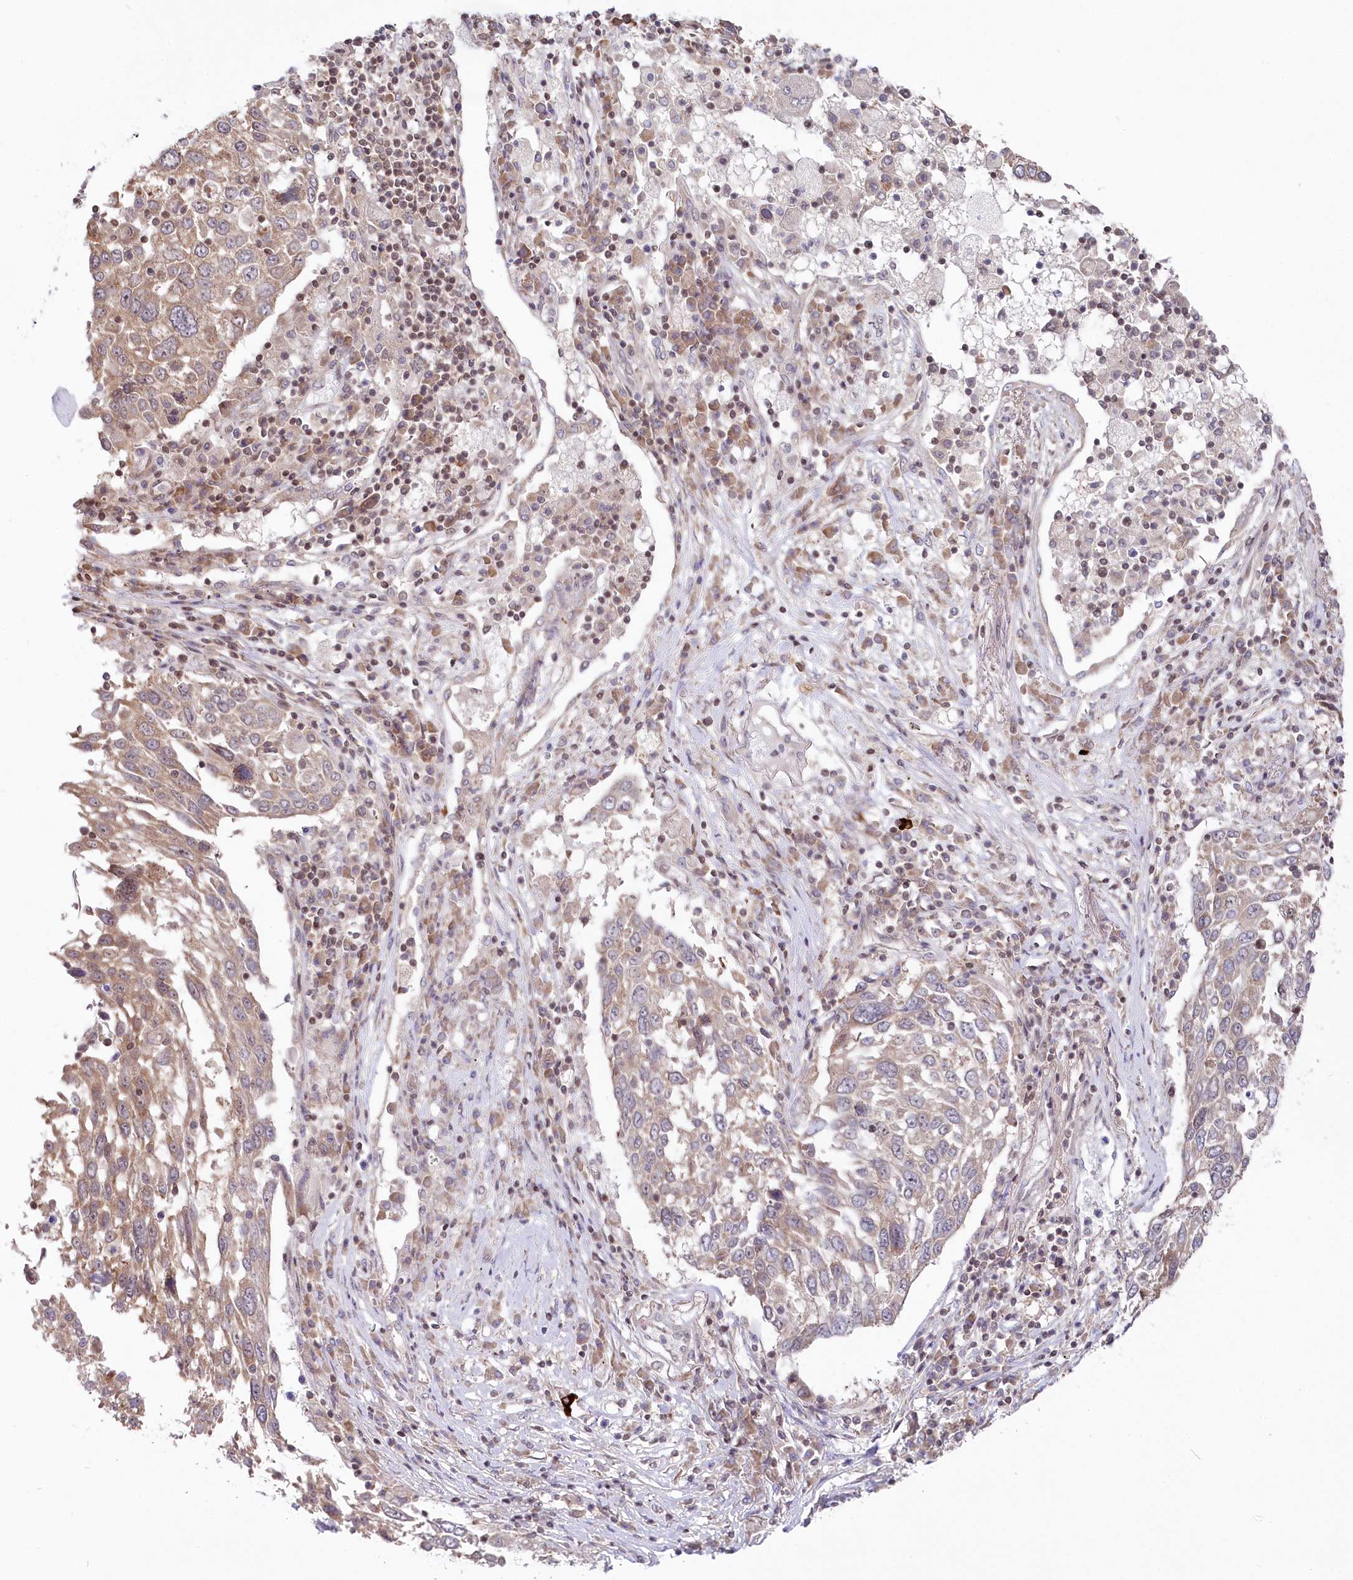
{"staining": {"intensity": "weak", "quantity": "<25%", "location": "cytoplasmic/membranous"}, "tissue": "lung cancer", "cell_type": "Tumor cells", "image_type": "cancer", "snomed": [{"axis": "morphology", "description": "Squamous cell carcinoma, NOS"}, {"axis": "topography", "description": "Lung"}], "caption": "Immunohistochemistry (IHC) photomicrograph of human squamous cell carcinoma (lung) stained for a protein (brown), which reveals no positivity in tumor cells.", "gene": "CGGBP1", "patient": {"sex": "male", "age": 65}}